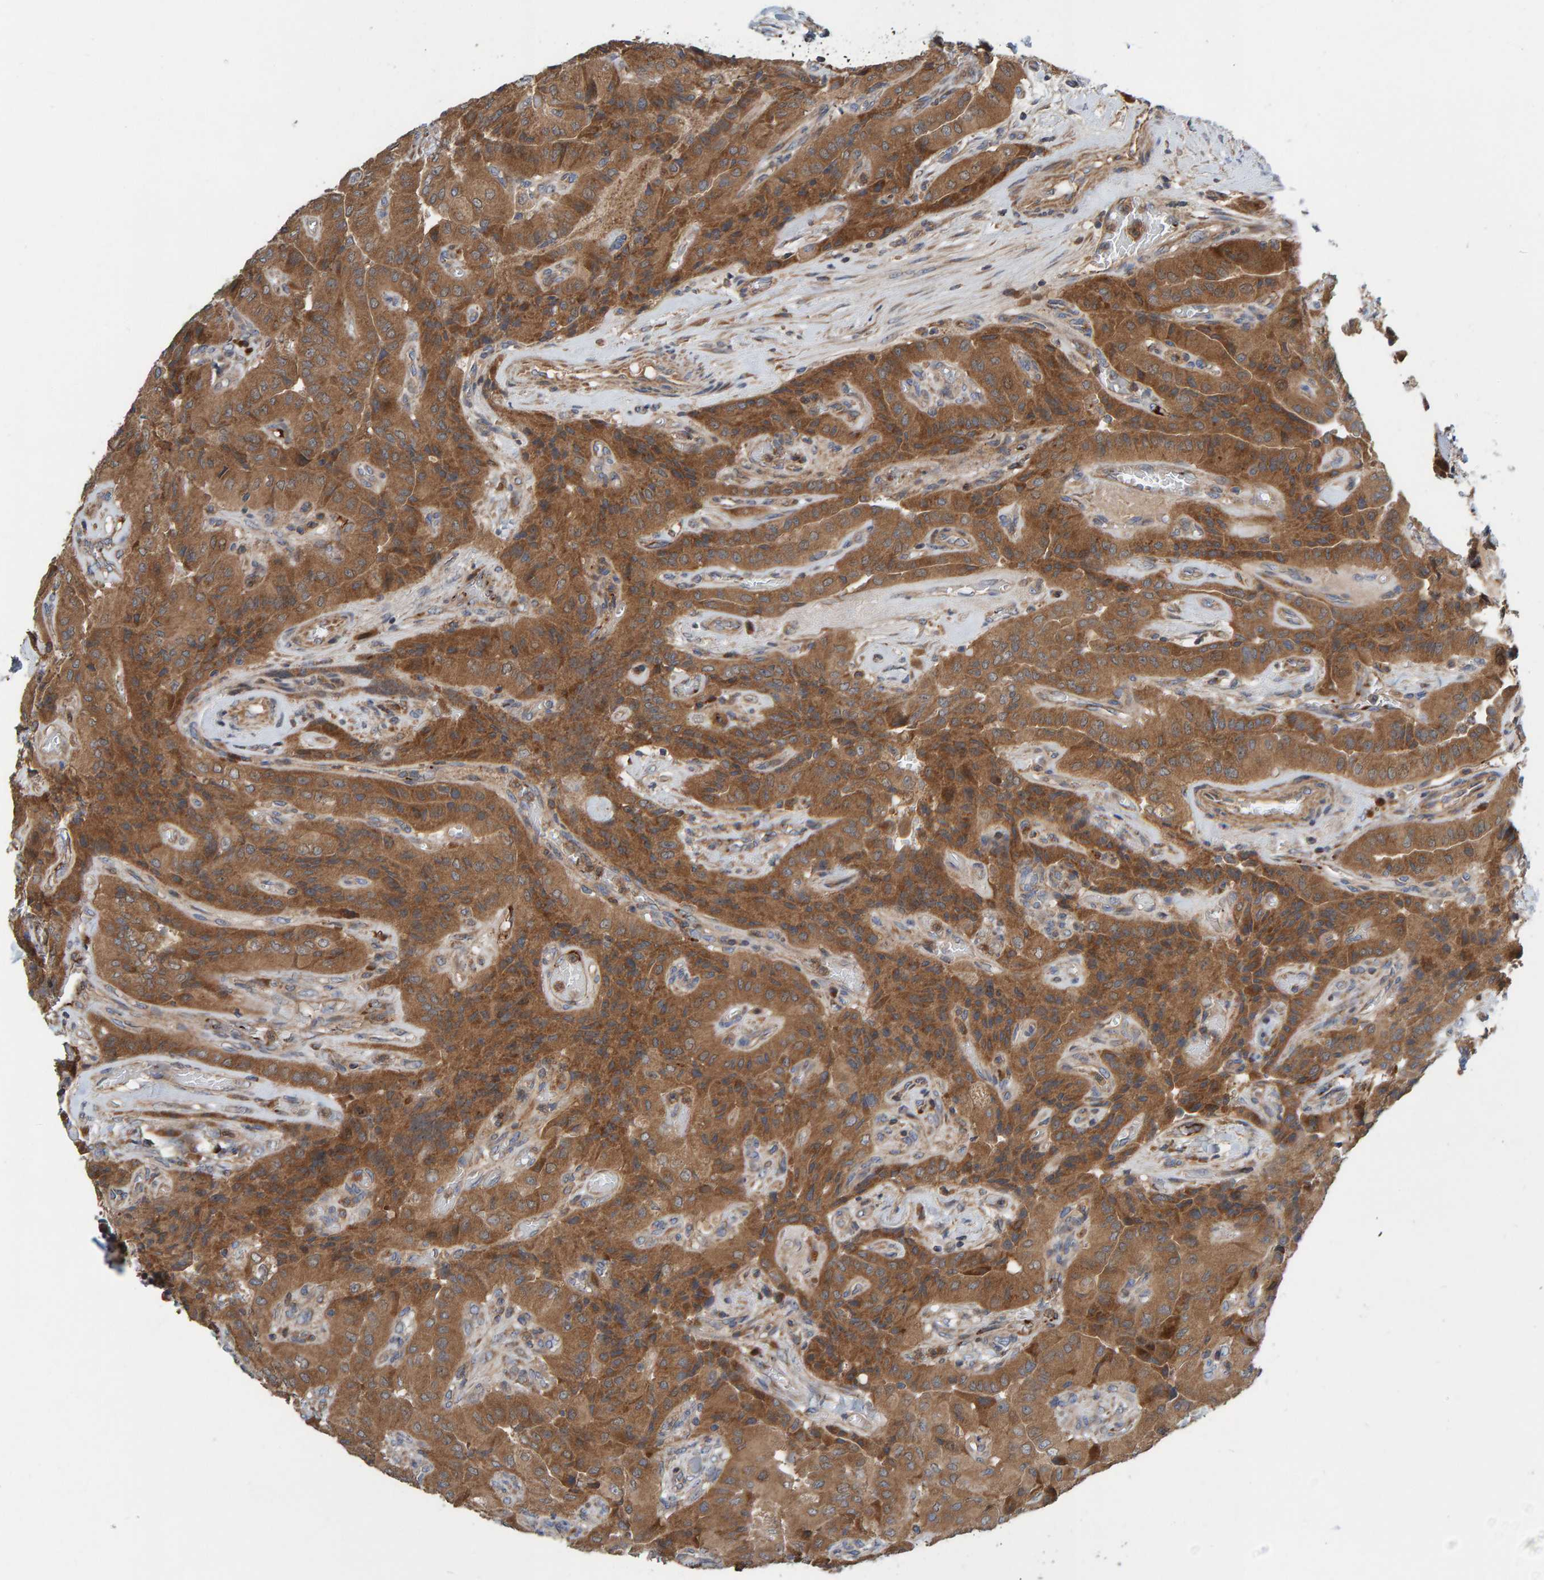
{"staining": {"intensity": "moderate", "quantity": ">75%", "location": "cytoplasmic/membranous"}, "tissue": "thyroid cancer", "cell_type": "Tumor cells", "image_type": "cancer", "snomed": [{"axis": "morphology", "description": "Papillary adenocarcinoma, NOS"}, {"axis": "topography", "description": "Thyroid gland"}], "caption": "Protein expression analysis of thyroid cancer exhibits moderate cytoplasmic/membranous positivity in about >75% of tumor cells.", "gene": "KIAA0753", "patient": {"sex": "female", "age": 59}}